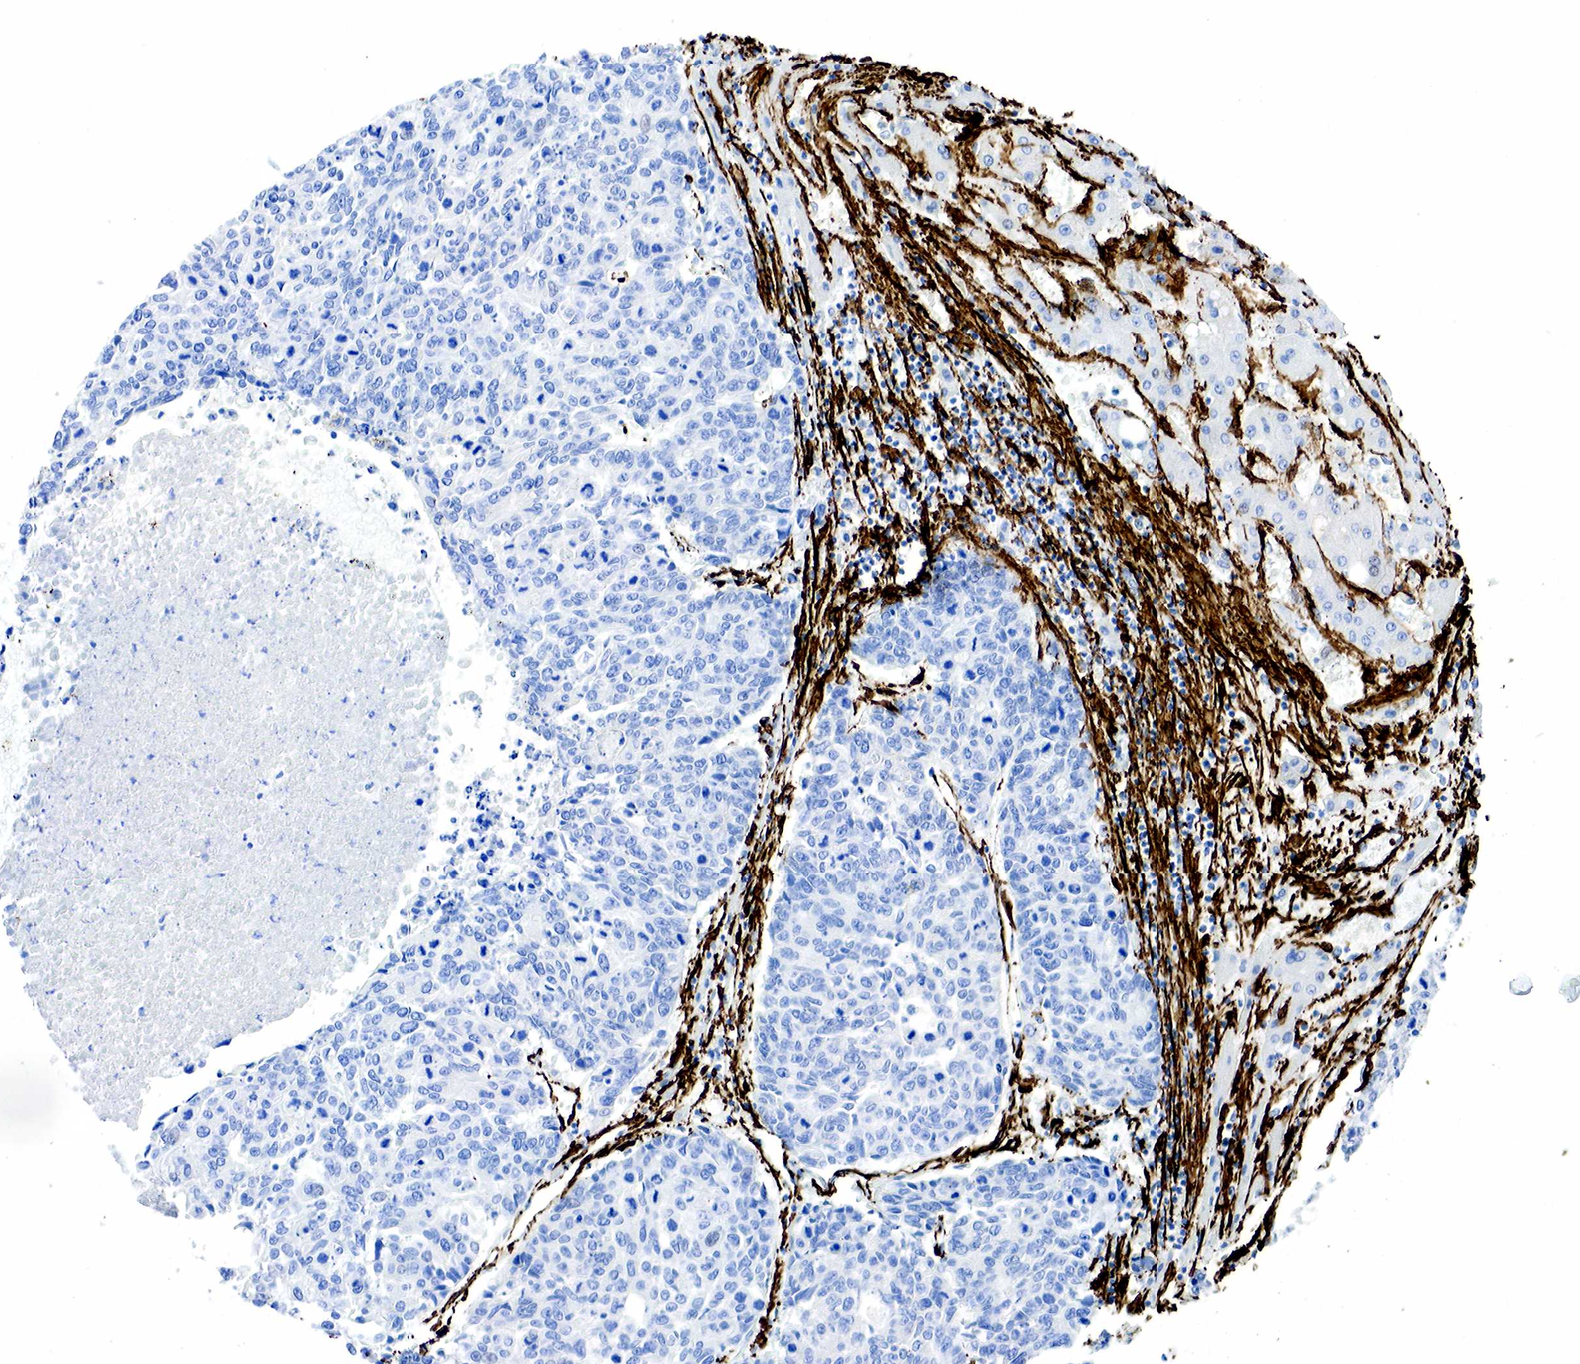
{"staining": {"intensity": "negative", "quantity": "none", "location": "none"}, "tissue": "liver cancer", "cell_type": "Tumor cells", "image_type": "cancer", "snomed": [{"axis": "morphology", "description": "Carcinoma, metastatic, NOS"}, {"axis": "topography", "description": "Liver"}], "caption": "Metastatic carcinoma (liver) was stained to show a protein in brown. There is no significant expression in tumor cells. (DAB IHC visualized using brightfield microscopy, high magnification).", "gene": "ACTA2", "patient": {"sex": "male", "age": 49}}